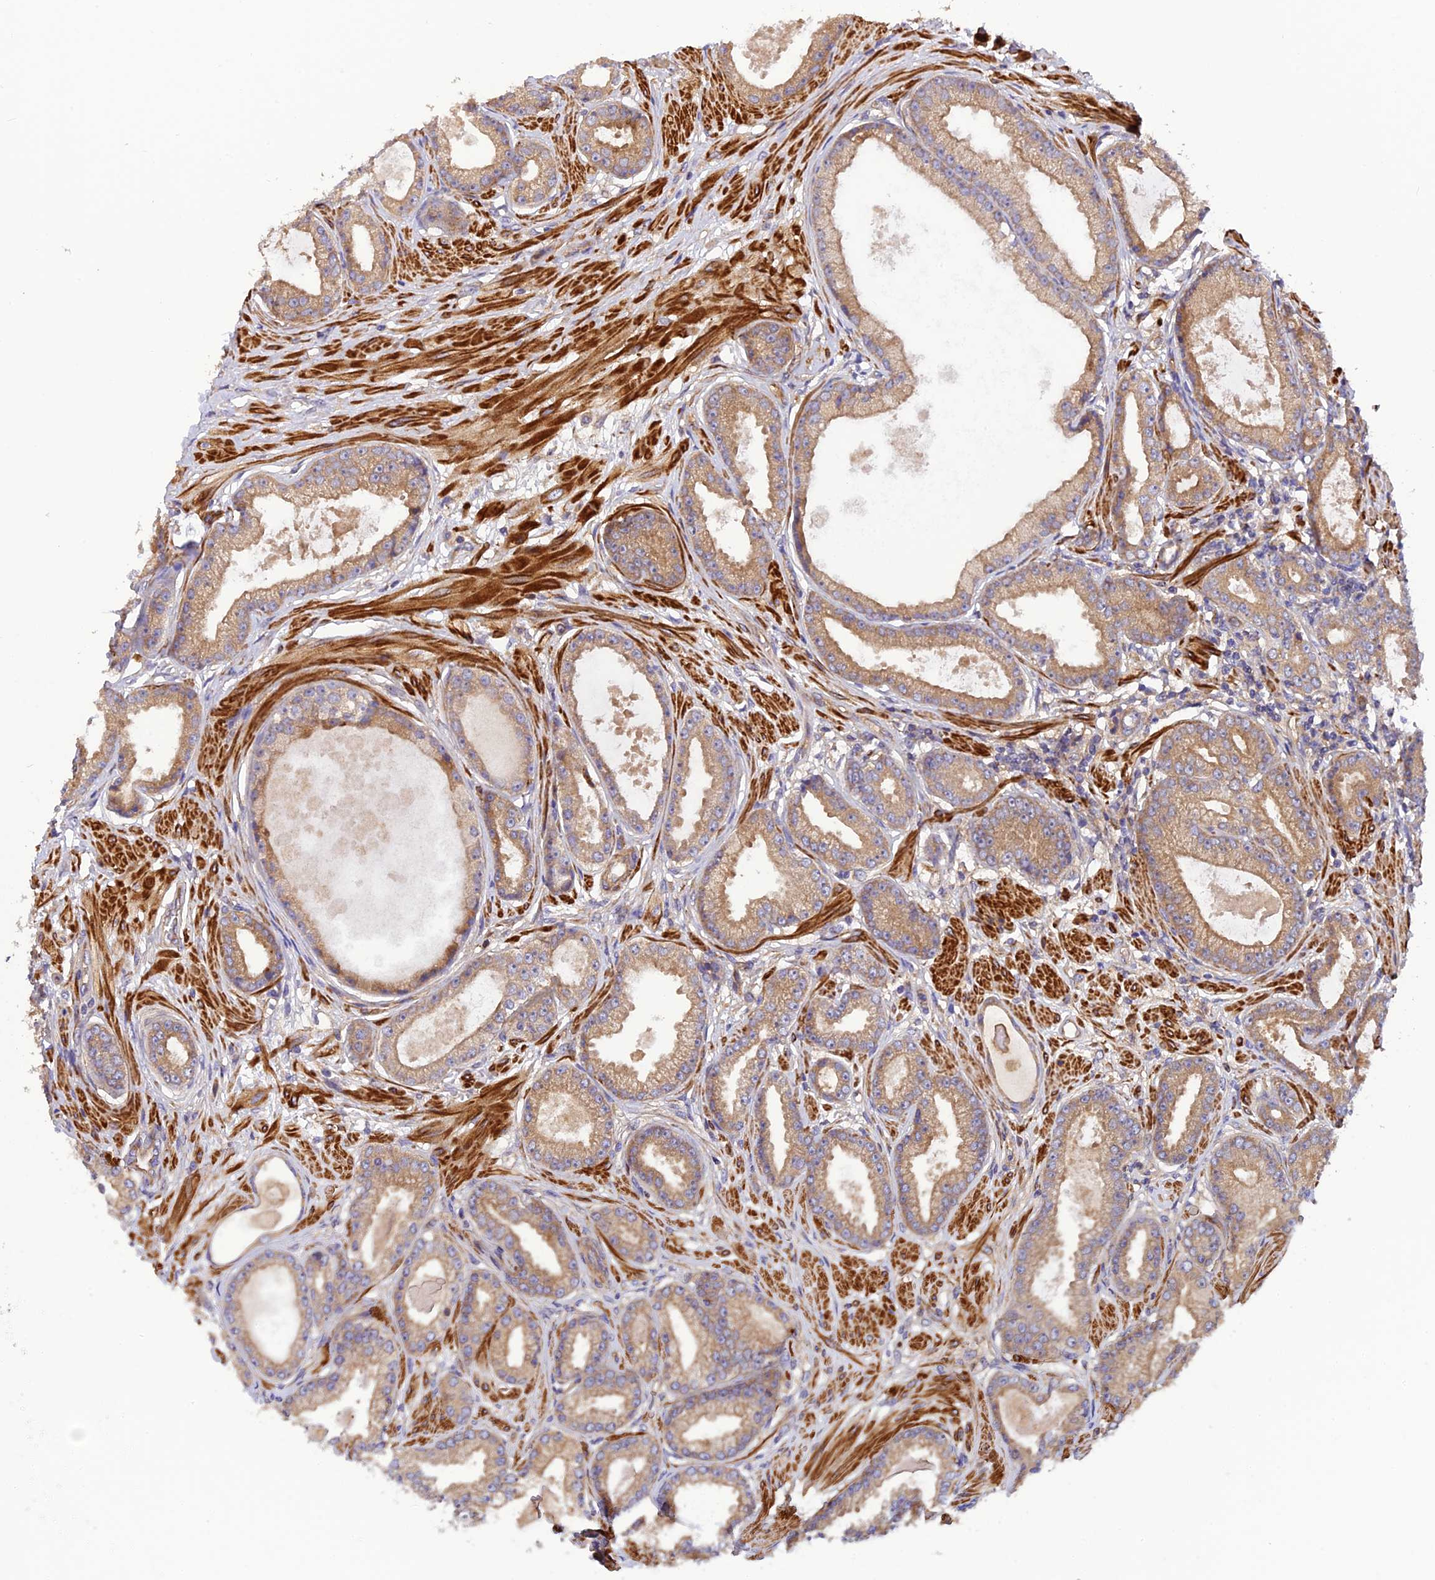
{"staining": {"intensity": "moderate", "quantity": ">75%", "location": "cytoplasmic/membranous"}, "tissue": "prostate cancer", "cell_type": "Tumor cells", "image_type": "cancer", "snomed": [{"axis": "morphology", "description": "Adenocarcinoma, Low grade"}, {"axis": "topography", "description": "Prostate"}], "caption": "IHC photomicrograph of low-grade adenocarcinoma (prostate) stained for a protein (brown), which reveals medium levels of moderate cytoplasmic/membranous positivity in about >75% of tumor cells.", "gene": "ADAMTS15", "patient": {"sex": "male", "age": 64}}